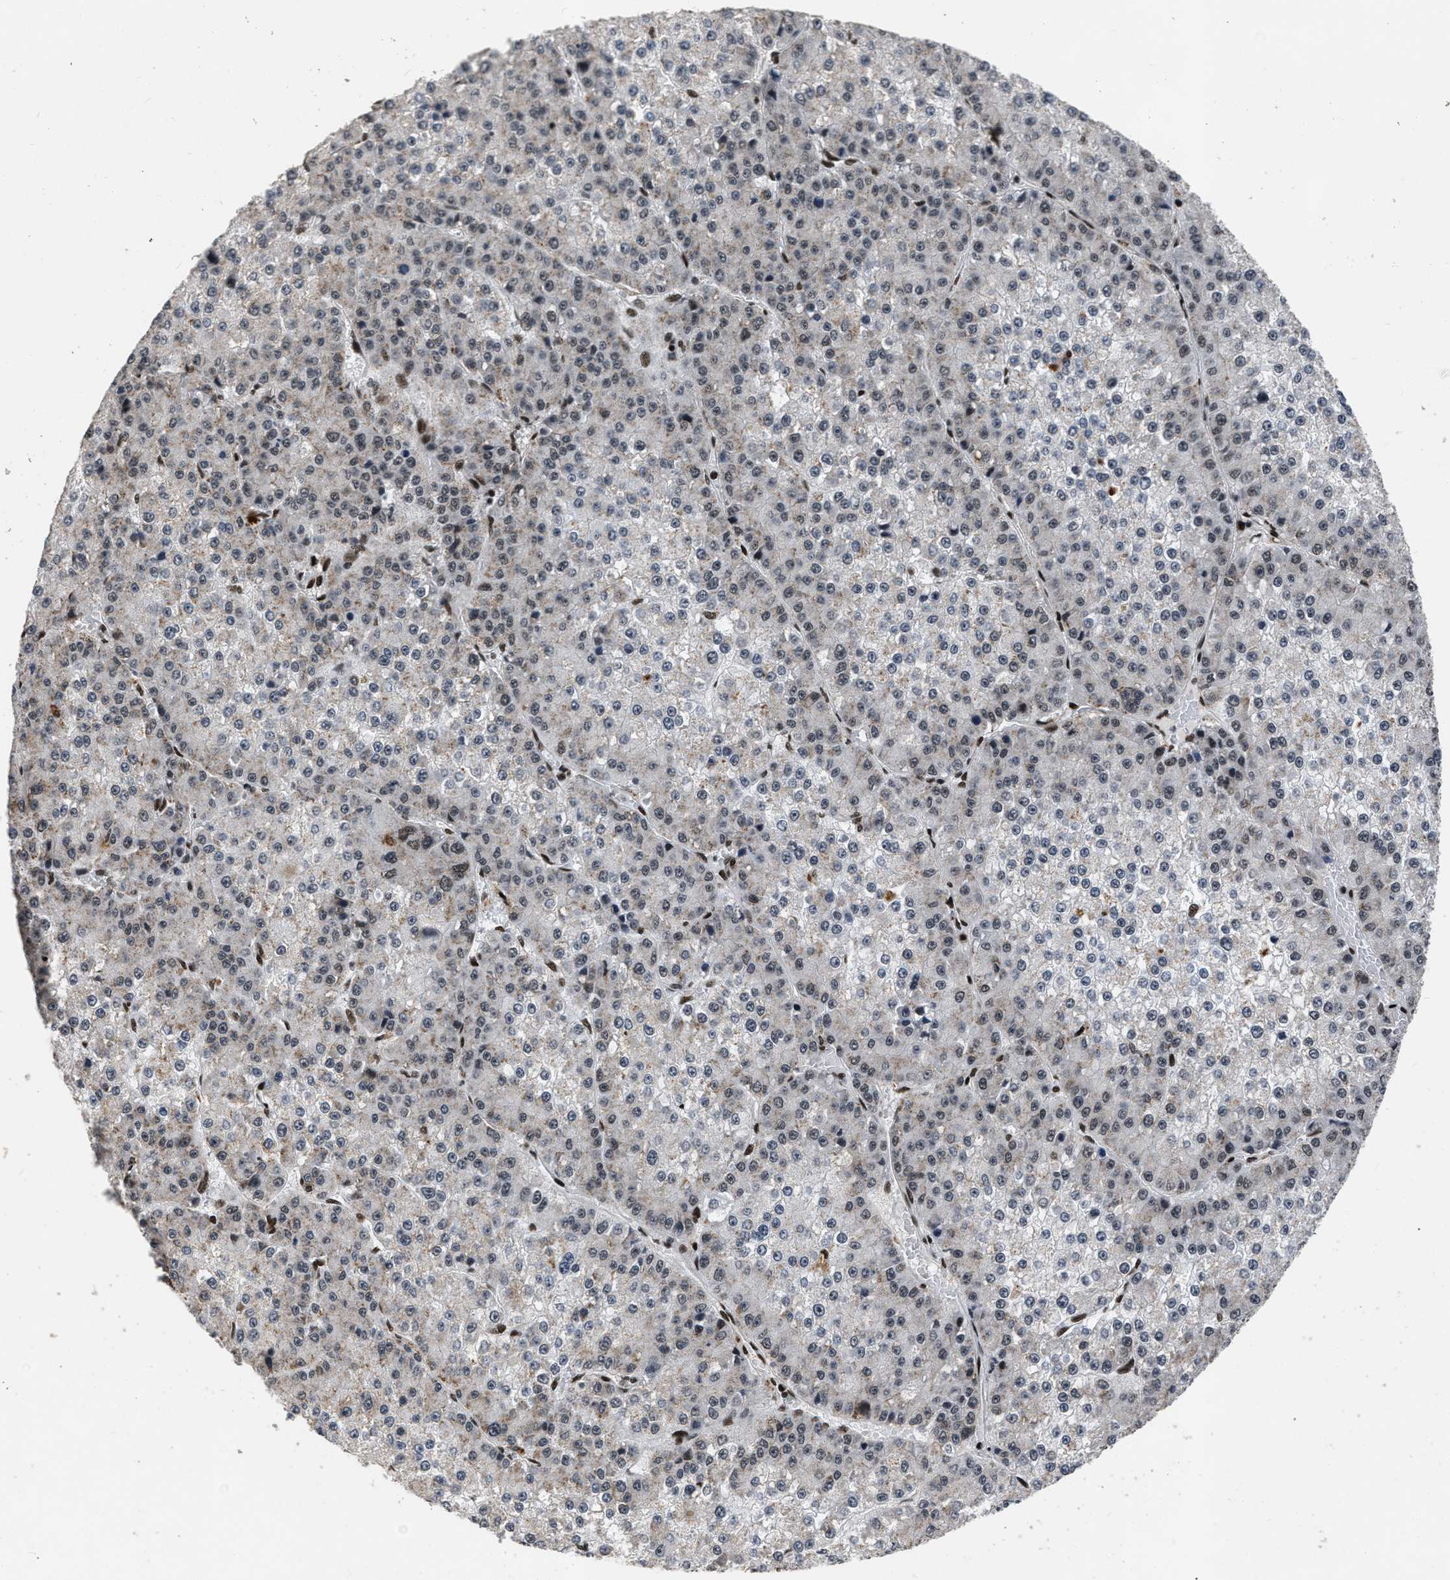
{"staining": {"intensity": "weak", "quantity": "25%-75%", "location": "cytoplasmic/membranous,nuclear"}, "tissue": "liver cancer", "cell_type": "Tumor cells", "image_type": "cancer", "snomed": [{"axis": "morphology", "description": "Carcinoma, Hepatocellular, NOS"}, {"axis": "topography", "description": "Liver"}], "caption": "Immunohistochemistry (IHC) of human liver hepatocellular carcinoma exhibits low levels of weak cytoplasmic/membranous and nuclear staining in approximately 25%-75% of tumor cells.", "gene": "SMARCB1", "patient": {"sex": "female", "age": 73}}